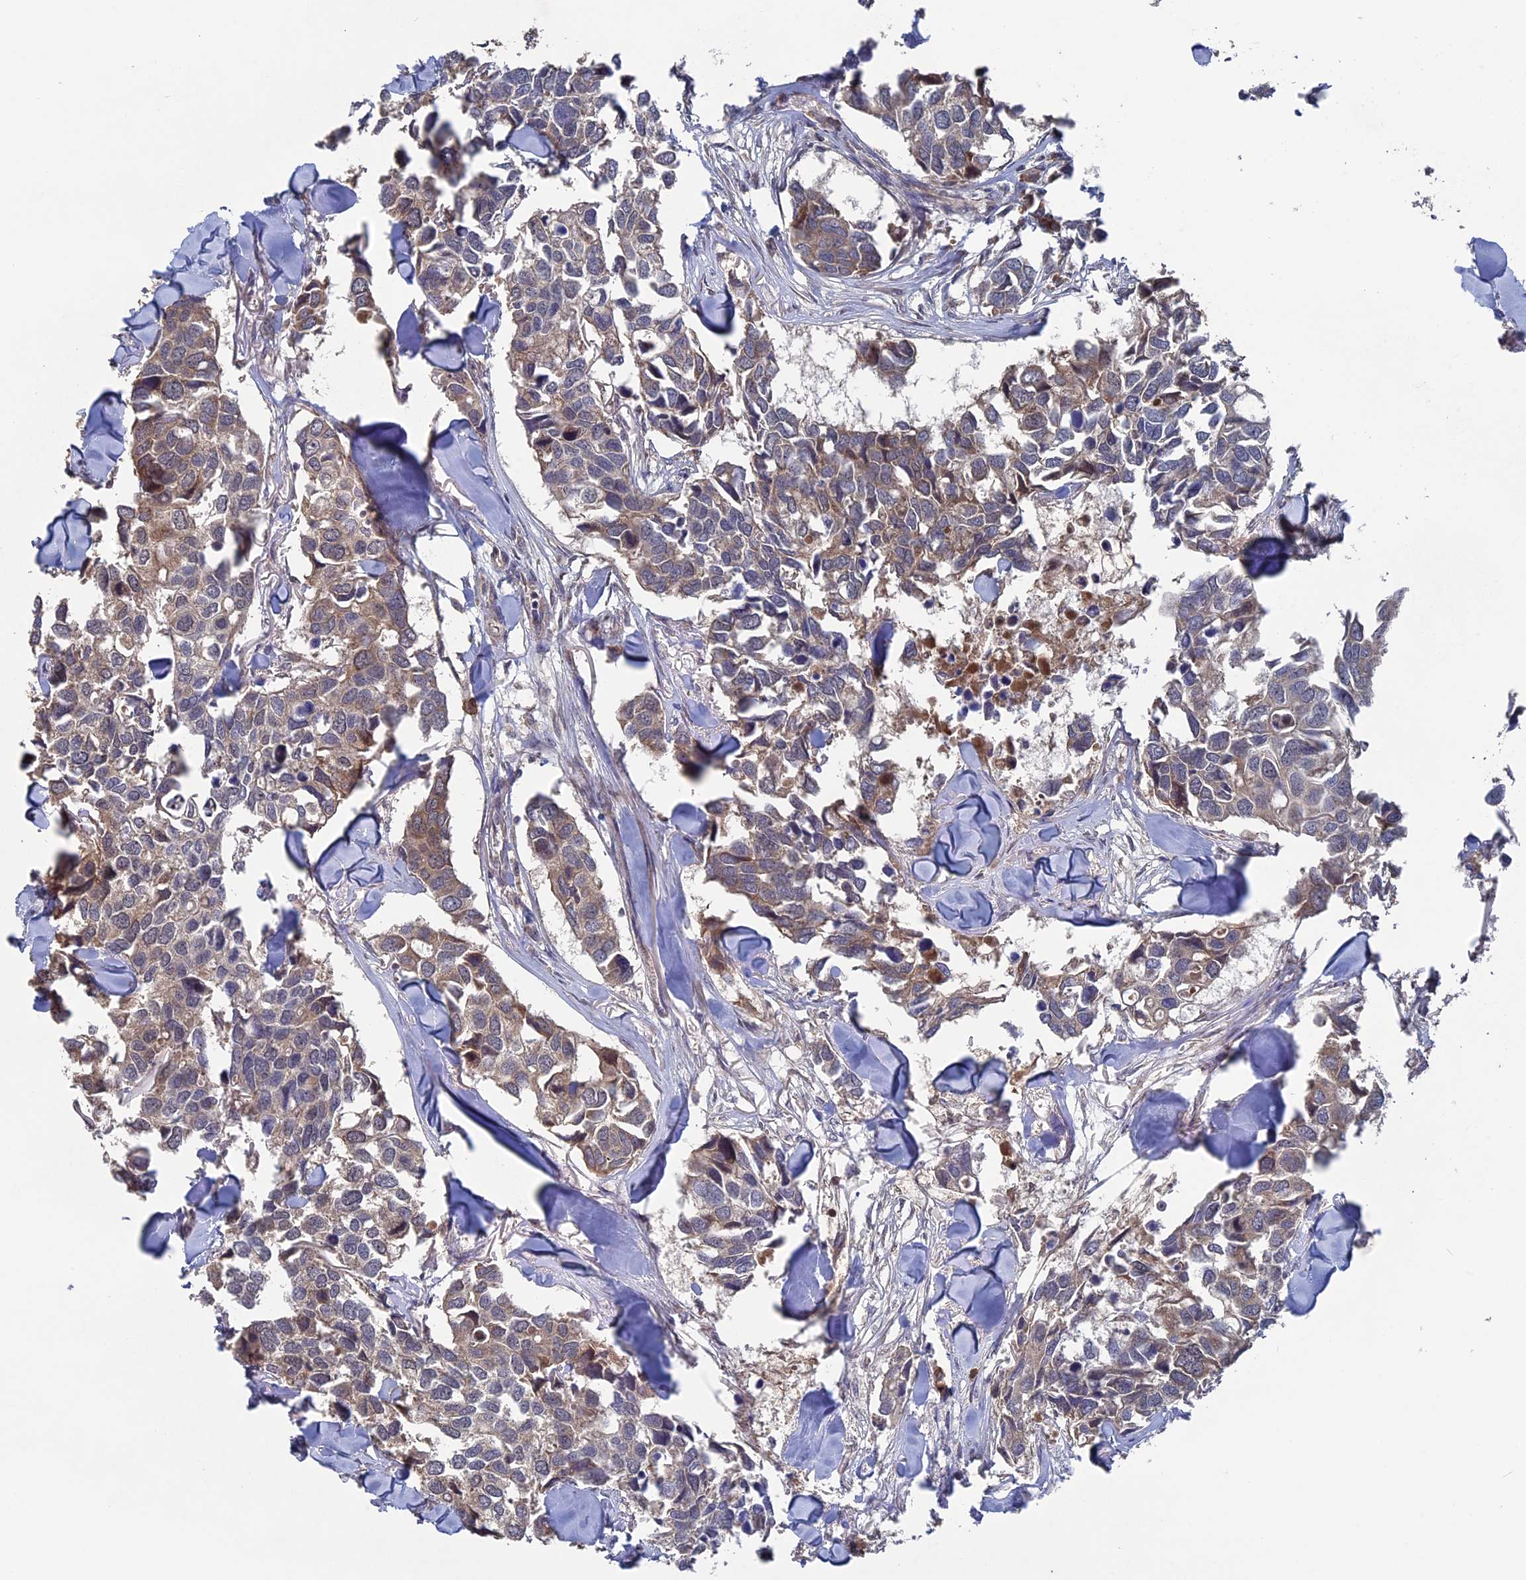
{"staining": {"intensity": "weak", "quantity": ">75%", "location": "cytoplasmic/membranous"}, "tissue": "breast cancer", "cell_type": "Tumor cells", "image_type": "cancer", "snomed": [{"axis": "morphology", "description": "Duct carcinoma"}, {"axis": "topography", "description": "Breast"}], "caption": "This image shows immunohistochemistry (IHC) staining of human breast cancer, with low weak cytoplasmic/membranous positivity in about >75% of tumor cells.", "gene": "RAB15", "patient": {"sex": "female", "age": 83}}